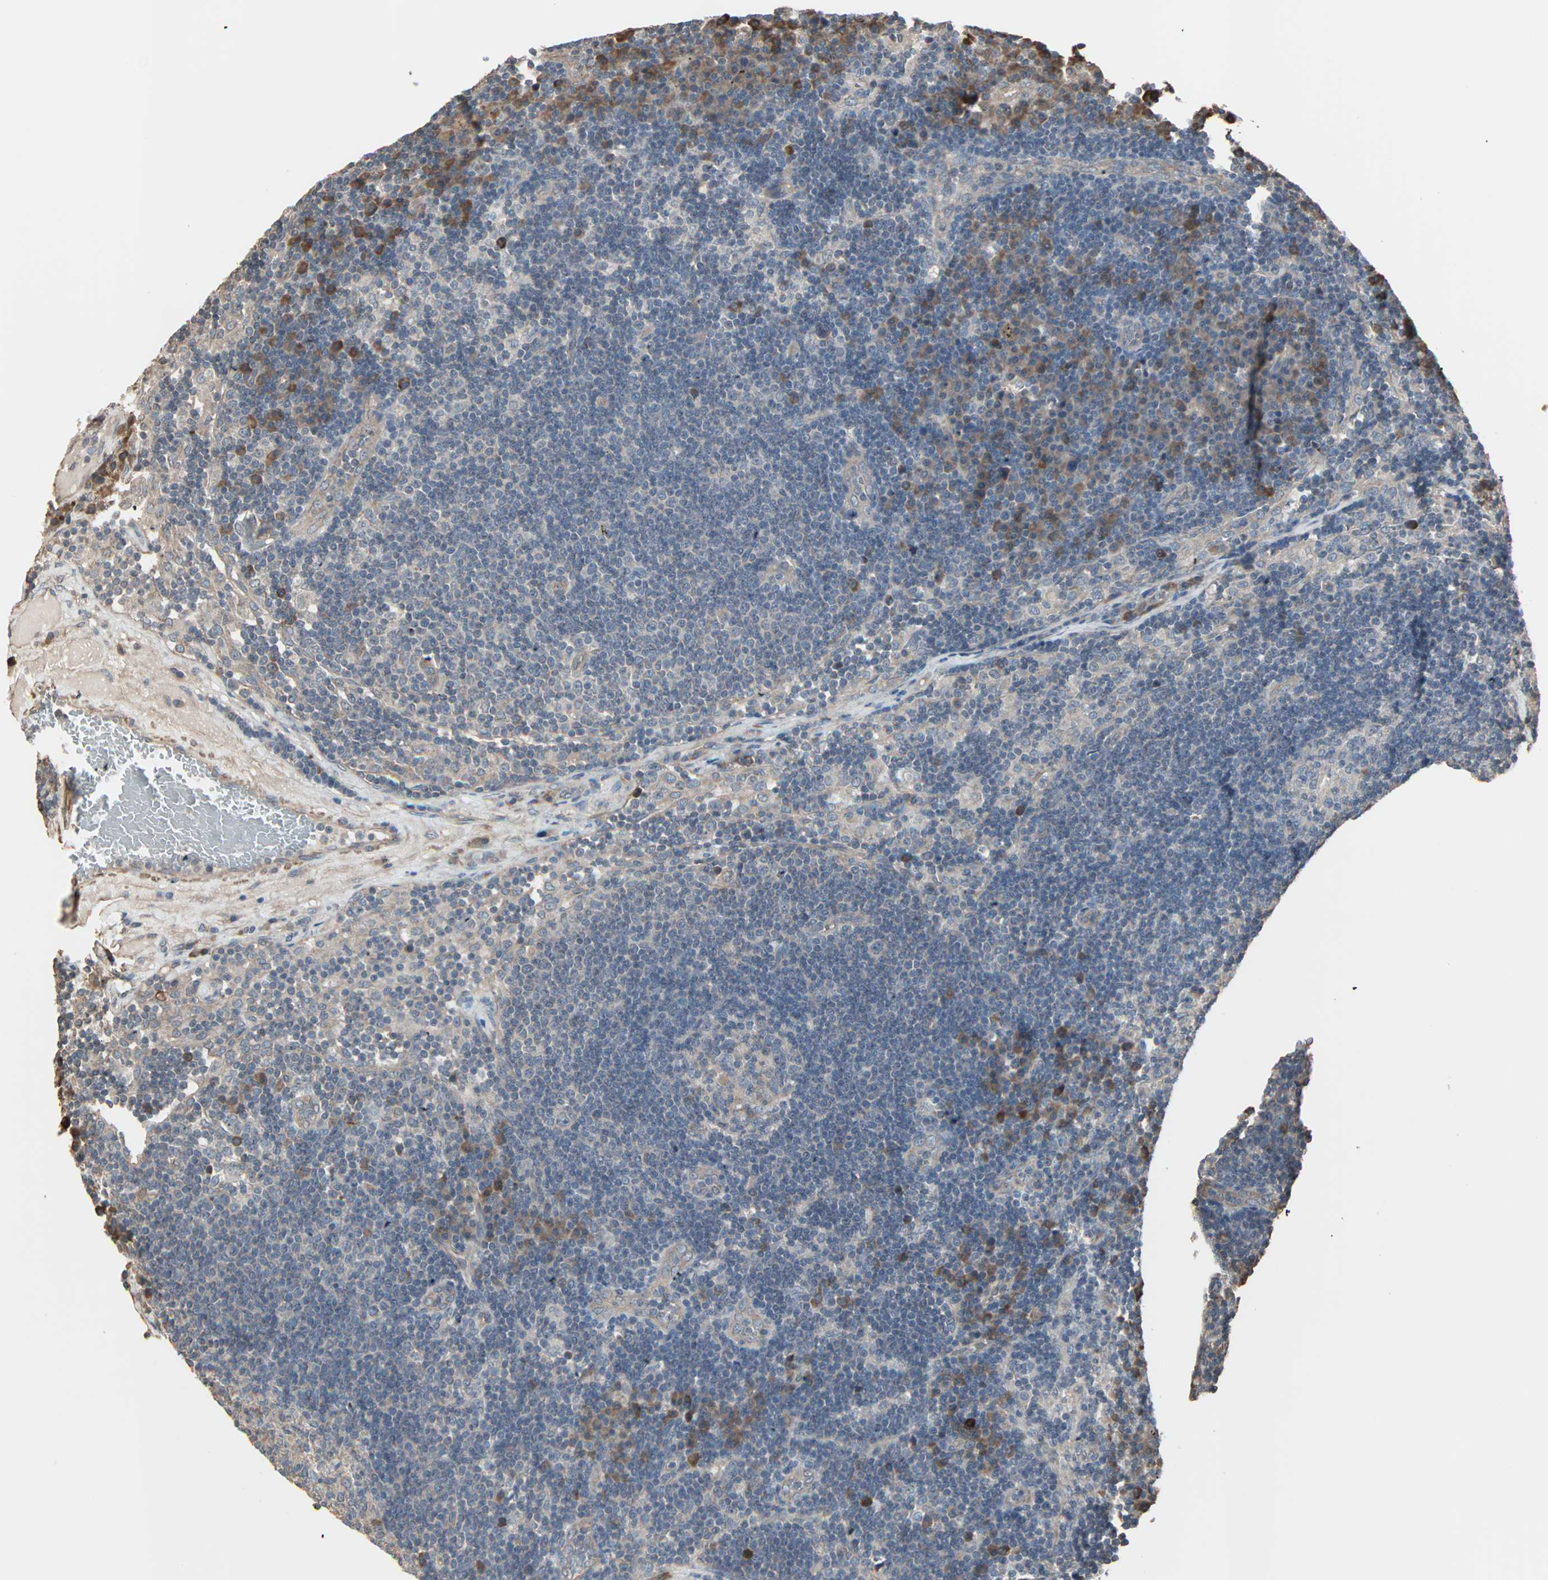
{"staining": {"intensity": "weak", "quantity": "<25%", "location": "cytoplasmic/membranous"}, "tissue": "lymph node", "cell_type": "Germinal center cells", "image_type": "normal", "snomed": [{"axis": "morphology", "description": "Normal tissue, NOS"}, {"axis": "morphology", "description": "Squamous cell carcinoma, metastatic, NOS"}, {"axis": "topography", "description": "Lymph node"}], "caption": "Germinal center cells are negative for brown protein staining in normal lymph node. The staining was performed using DAB (3,3'-diaminobenzidine) to visualize the protein expression in brown, while the nuclei were stained in blue with hematoxylin (Magnification: 20x).", "gene": "GALNT3", "patient": {"sex": "female", "age": 53}}